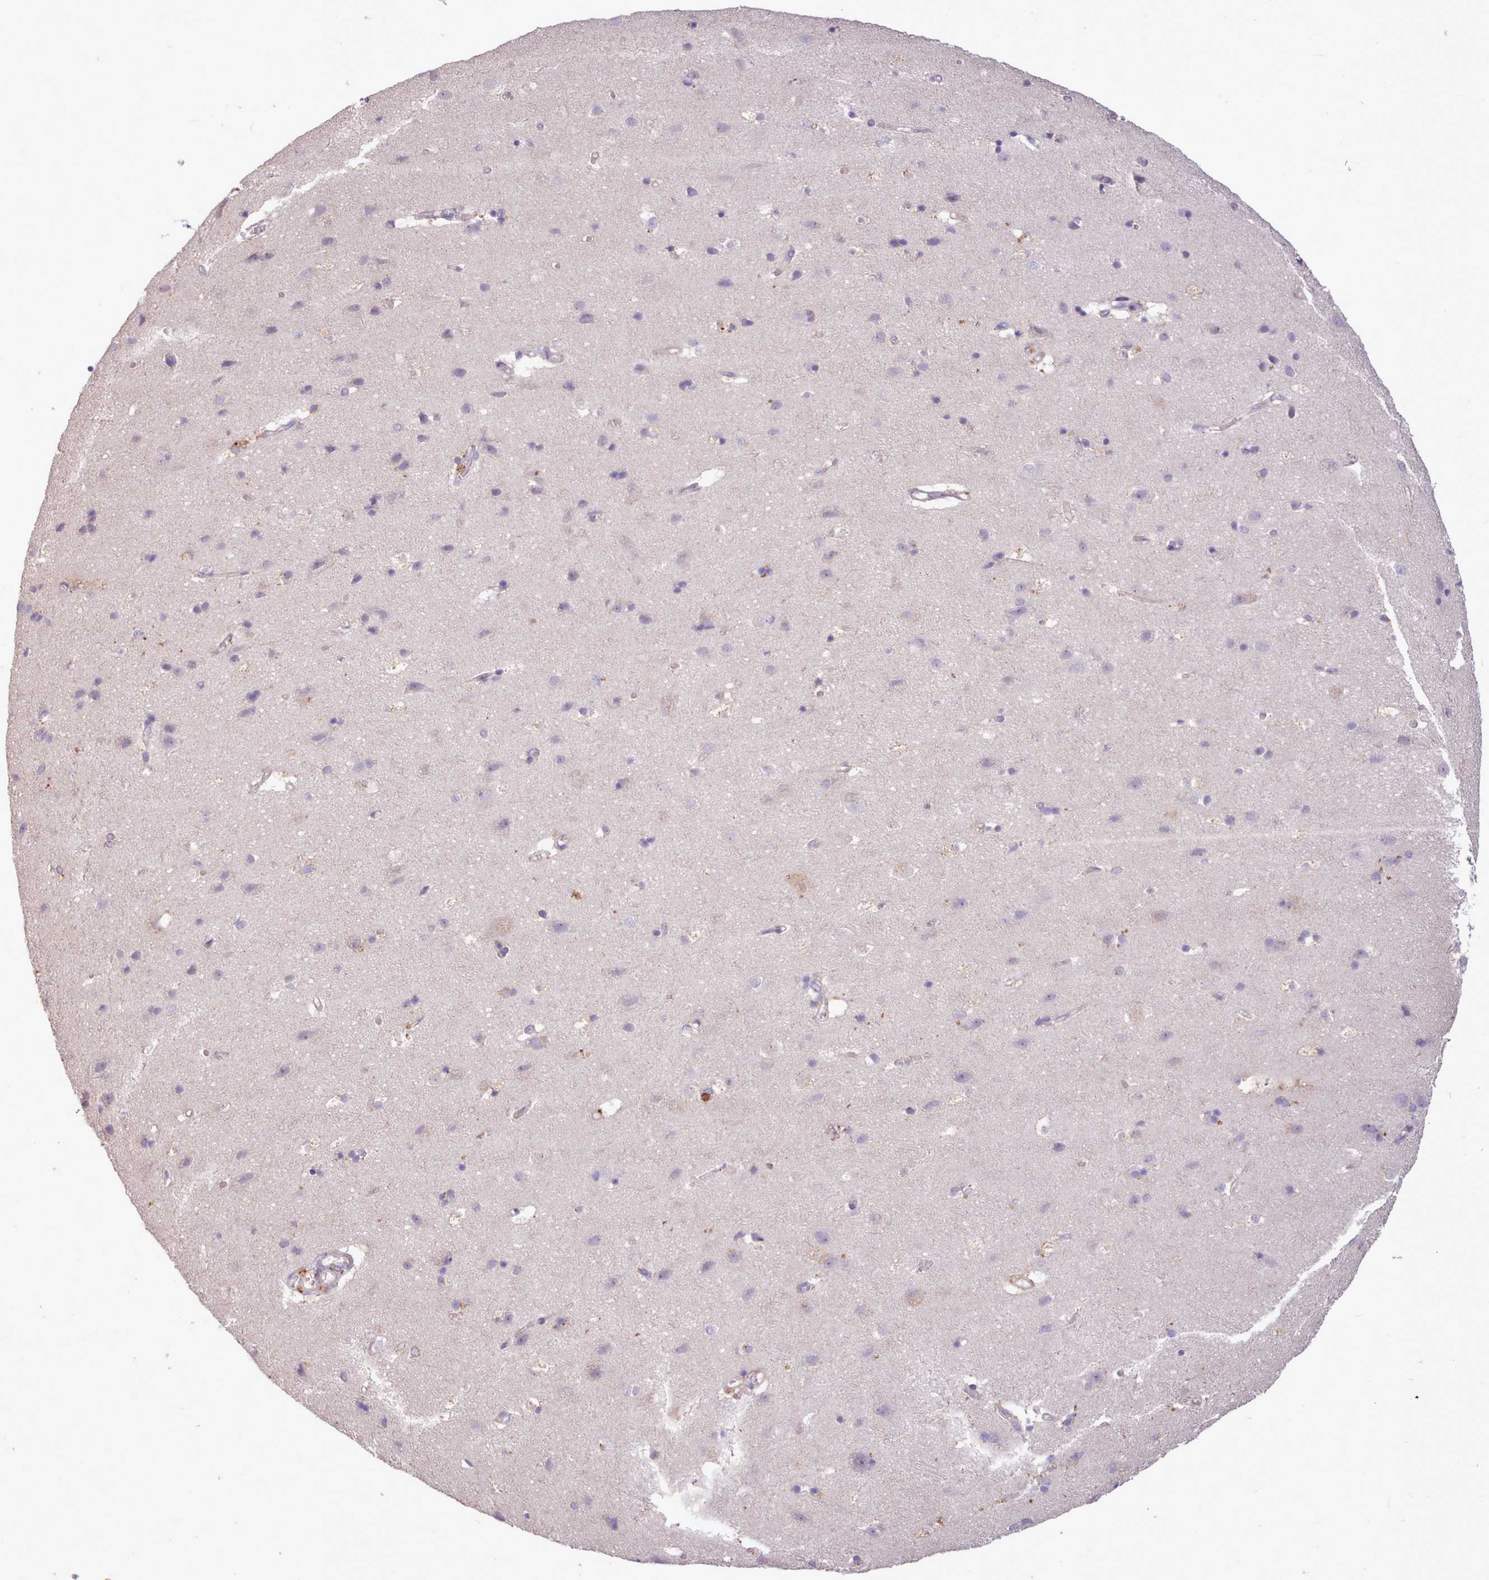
{"staining": {"intensity": "weak", "quantity": "25%-75%", "location": "cytoplasmic/membranous"}, "tissue": "cerebral cortex", "cell_type": "Endothelial cells", "image_type": "normal", "snomed": [{"axis": "morphology", "description": "Normal tissue, NOS"}, {"axis": "topography", "description": "Cerebral cortex"}], "caption": "An image of cerebral cortex stained for a protein demonstrates weak cytoplasmic/membranous brown staining in endothelial cells. (IHC, brightfield microscopy, high magnification).", "gene": "ZNF607", "patient": {"sex": "male", "age": 54}}